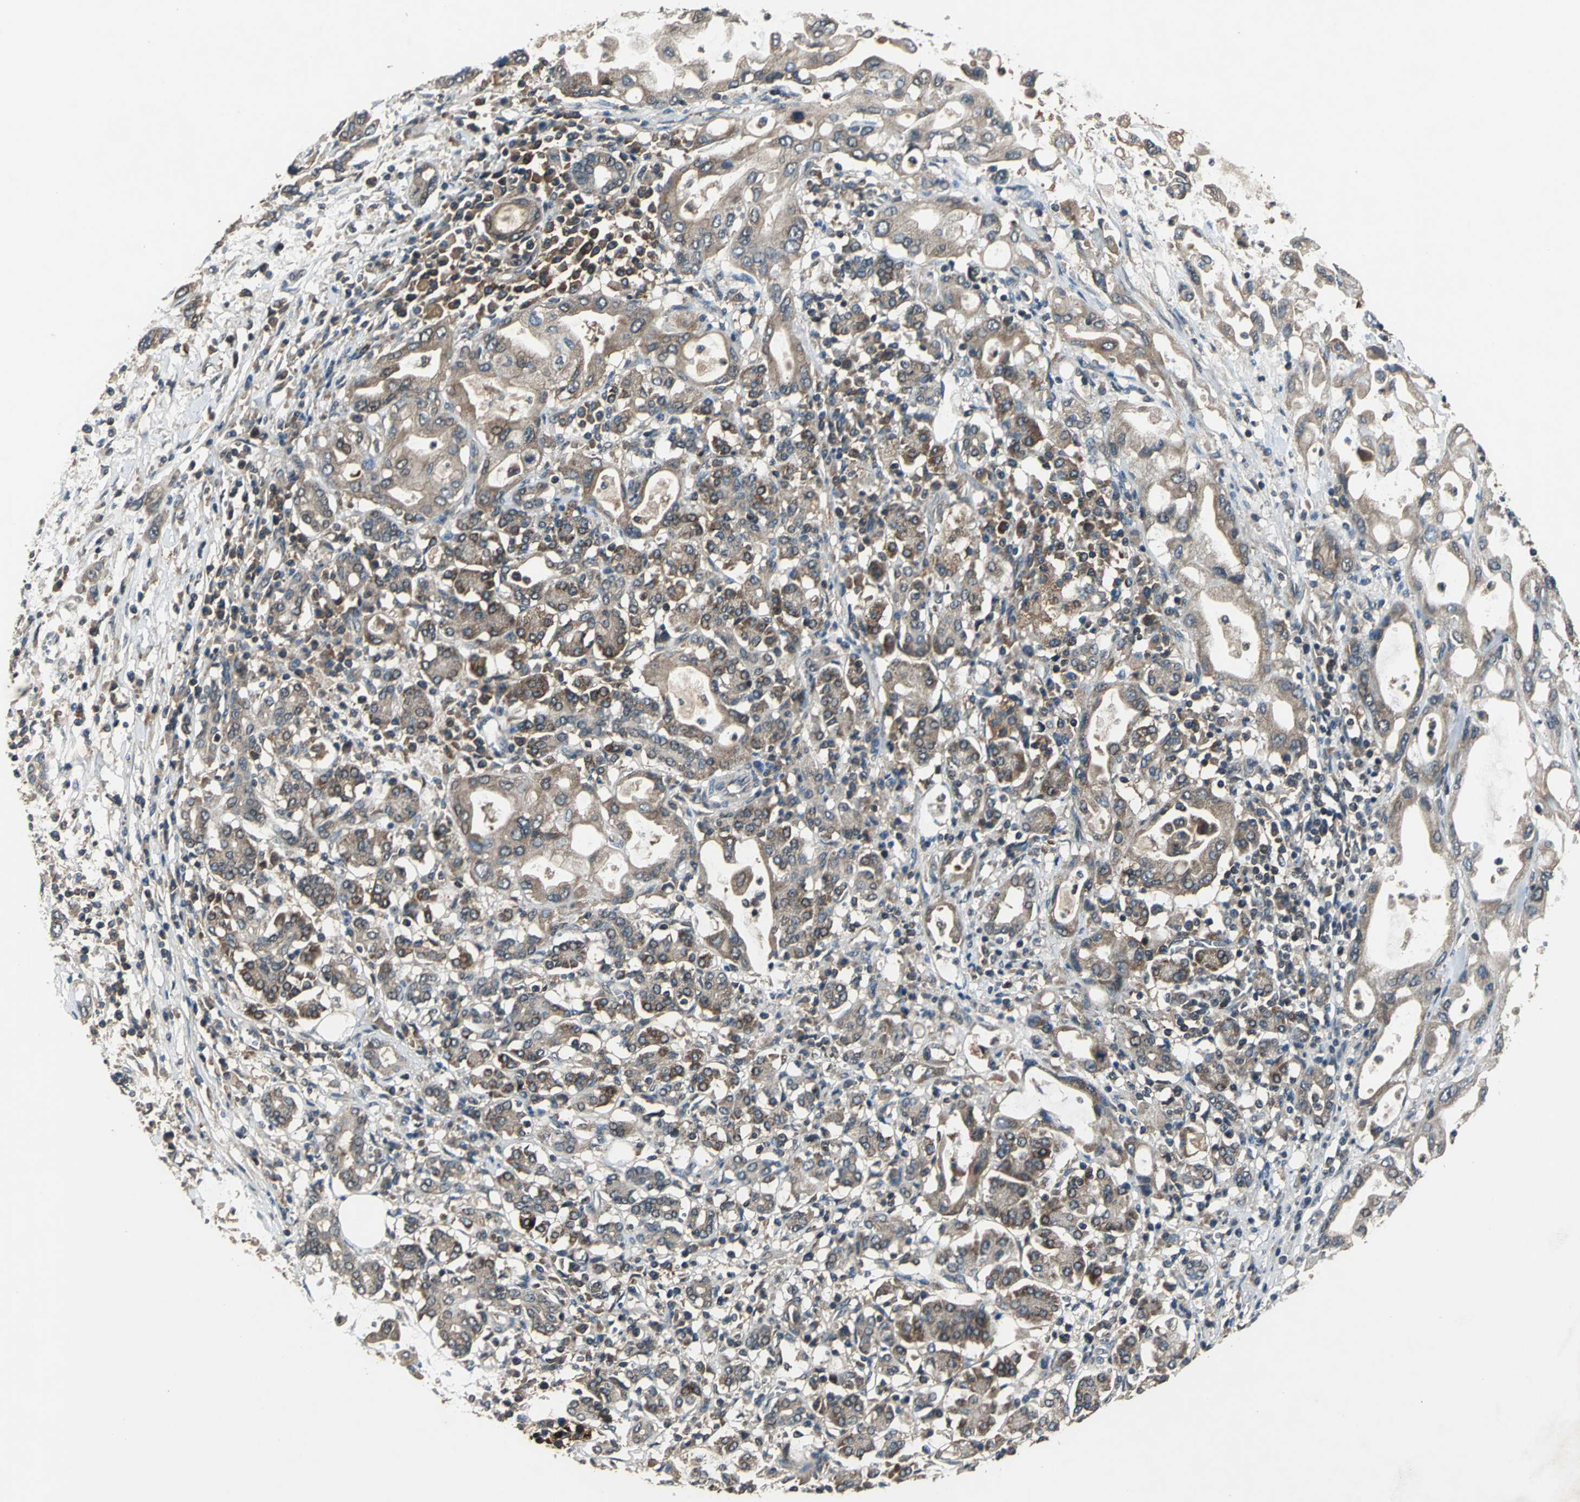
{"staining": {"intensity": "moderate", "quantity": ">75%", "location": "cytoplasmic/membranous"}, "tissue": "pancreatic cancer", "cell_type": "Tumor cells", "image_type": "cancer", "snomed": [{"axis": "morphology", "description": "Adenocarcinoma, NOS"}, {"axis": "topography", "description": "Pancreas"}], "caption": "A brown stain shows moderate cytoplasmic/membranous expression of a protein in human adenocarcinoma (pancreatic) tumor cells.", "gene": "ZNF608", "patient": {"sex": "female", "age": 57}}